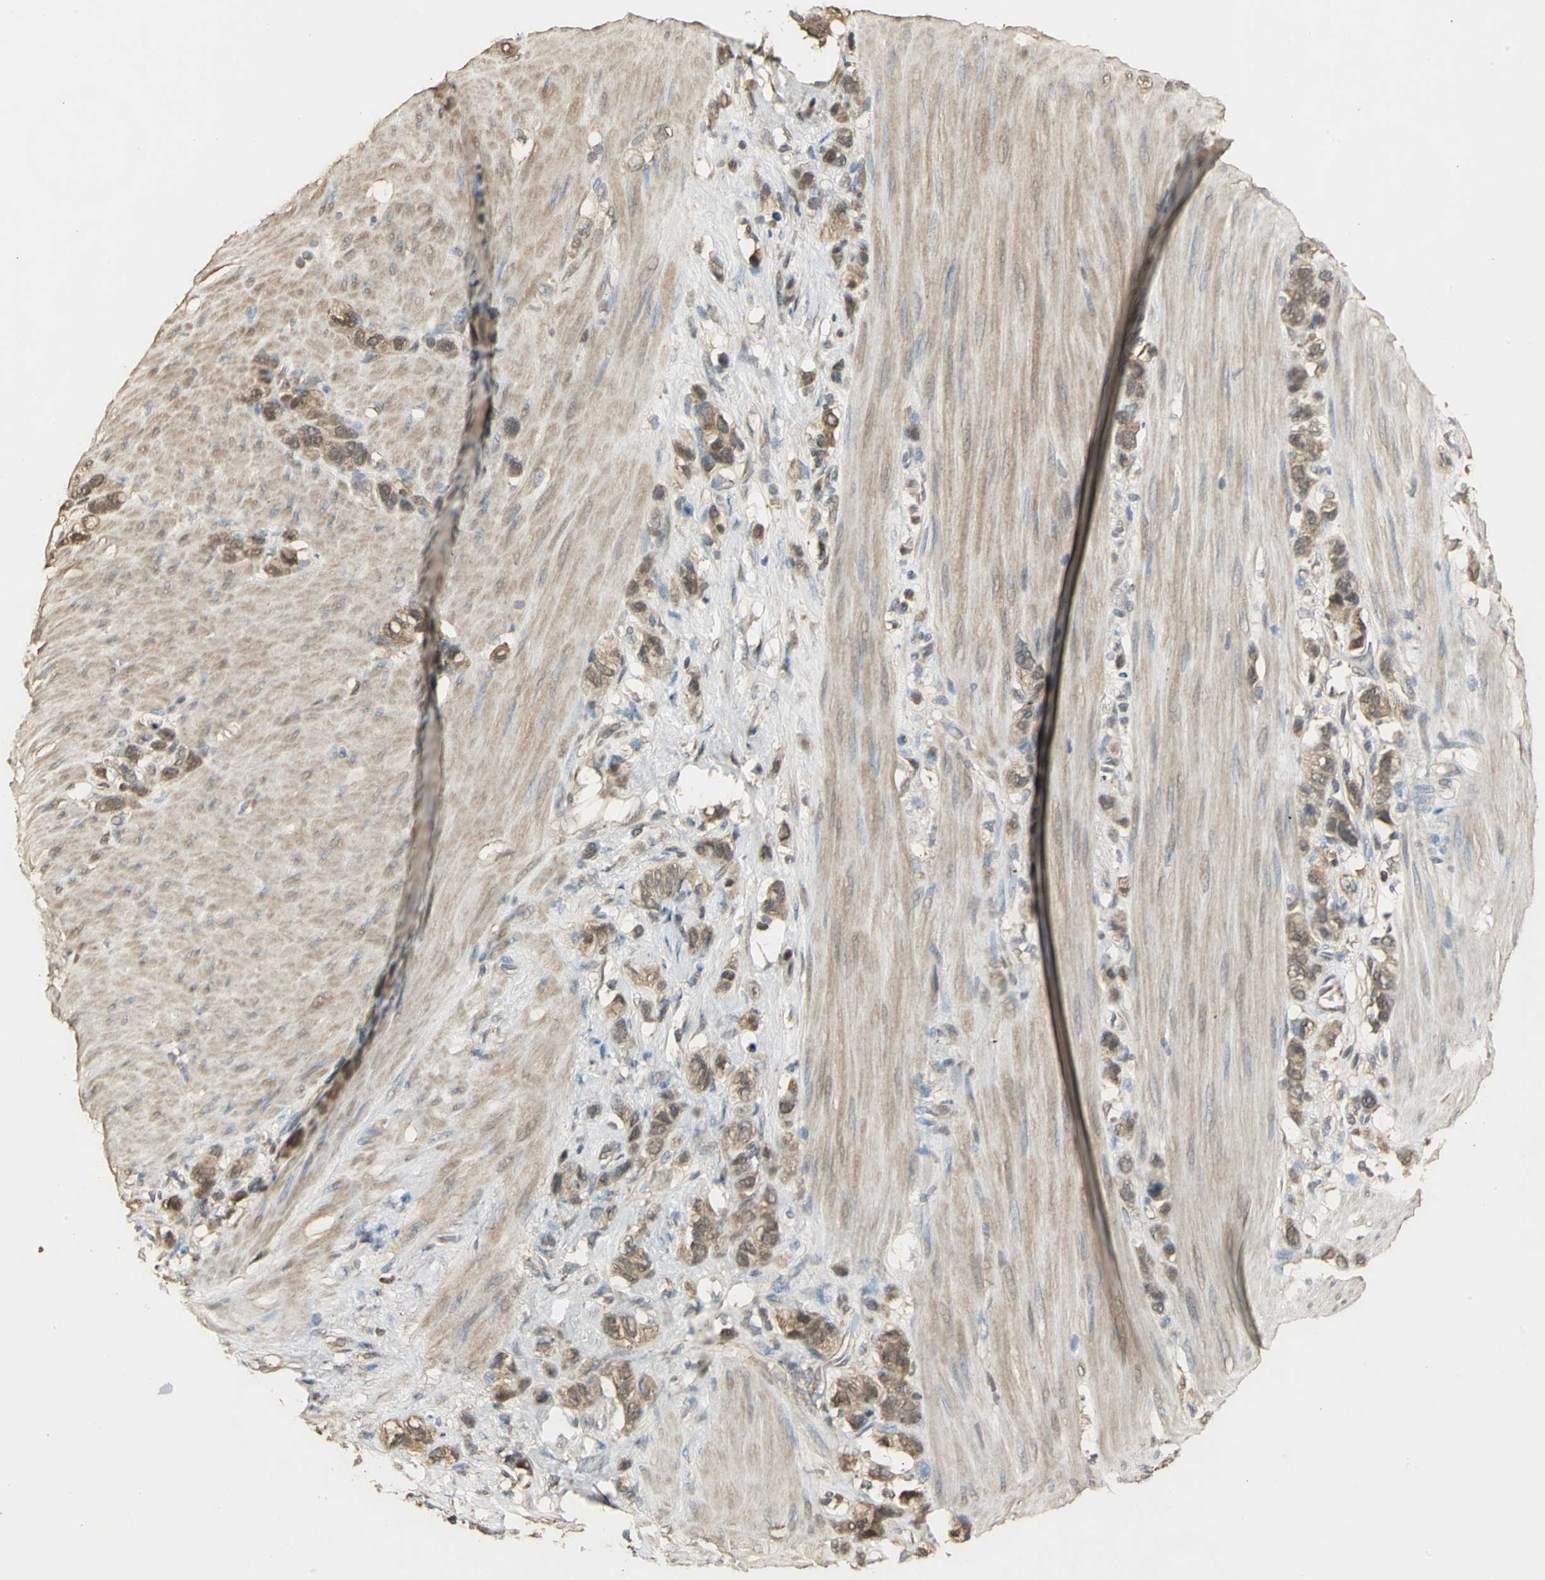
{"staining": {"intensity": "moderate", "quantity": ">75%", "location": "cytoplasmic/membranous"}, "tissue": "stomach cancer", "cell_type": "Tumor cells", "image_type": "cancer", "snomed": [{"axis": "morphology", "description": "Normal tissue, NOS"}, {"axis": "morphology", "description": "Adenocarcinoma, NOS"}, {"axis": "morphology", "description": "Adenocarcinoma, High grade"}, {"axis": "topography", "description": "Stomach, upper"}, {"axis": "topography", "description": "Stomach"}], "caption": "This is a photomicrograph of immunohistochemistry staining of stomach cancer, which shows moderate expression in the cytoplasmic/membranous of tumor cells.", "gene": "PARK7", "patient": {"sex": "female", "age": 65}}